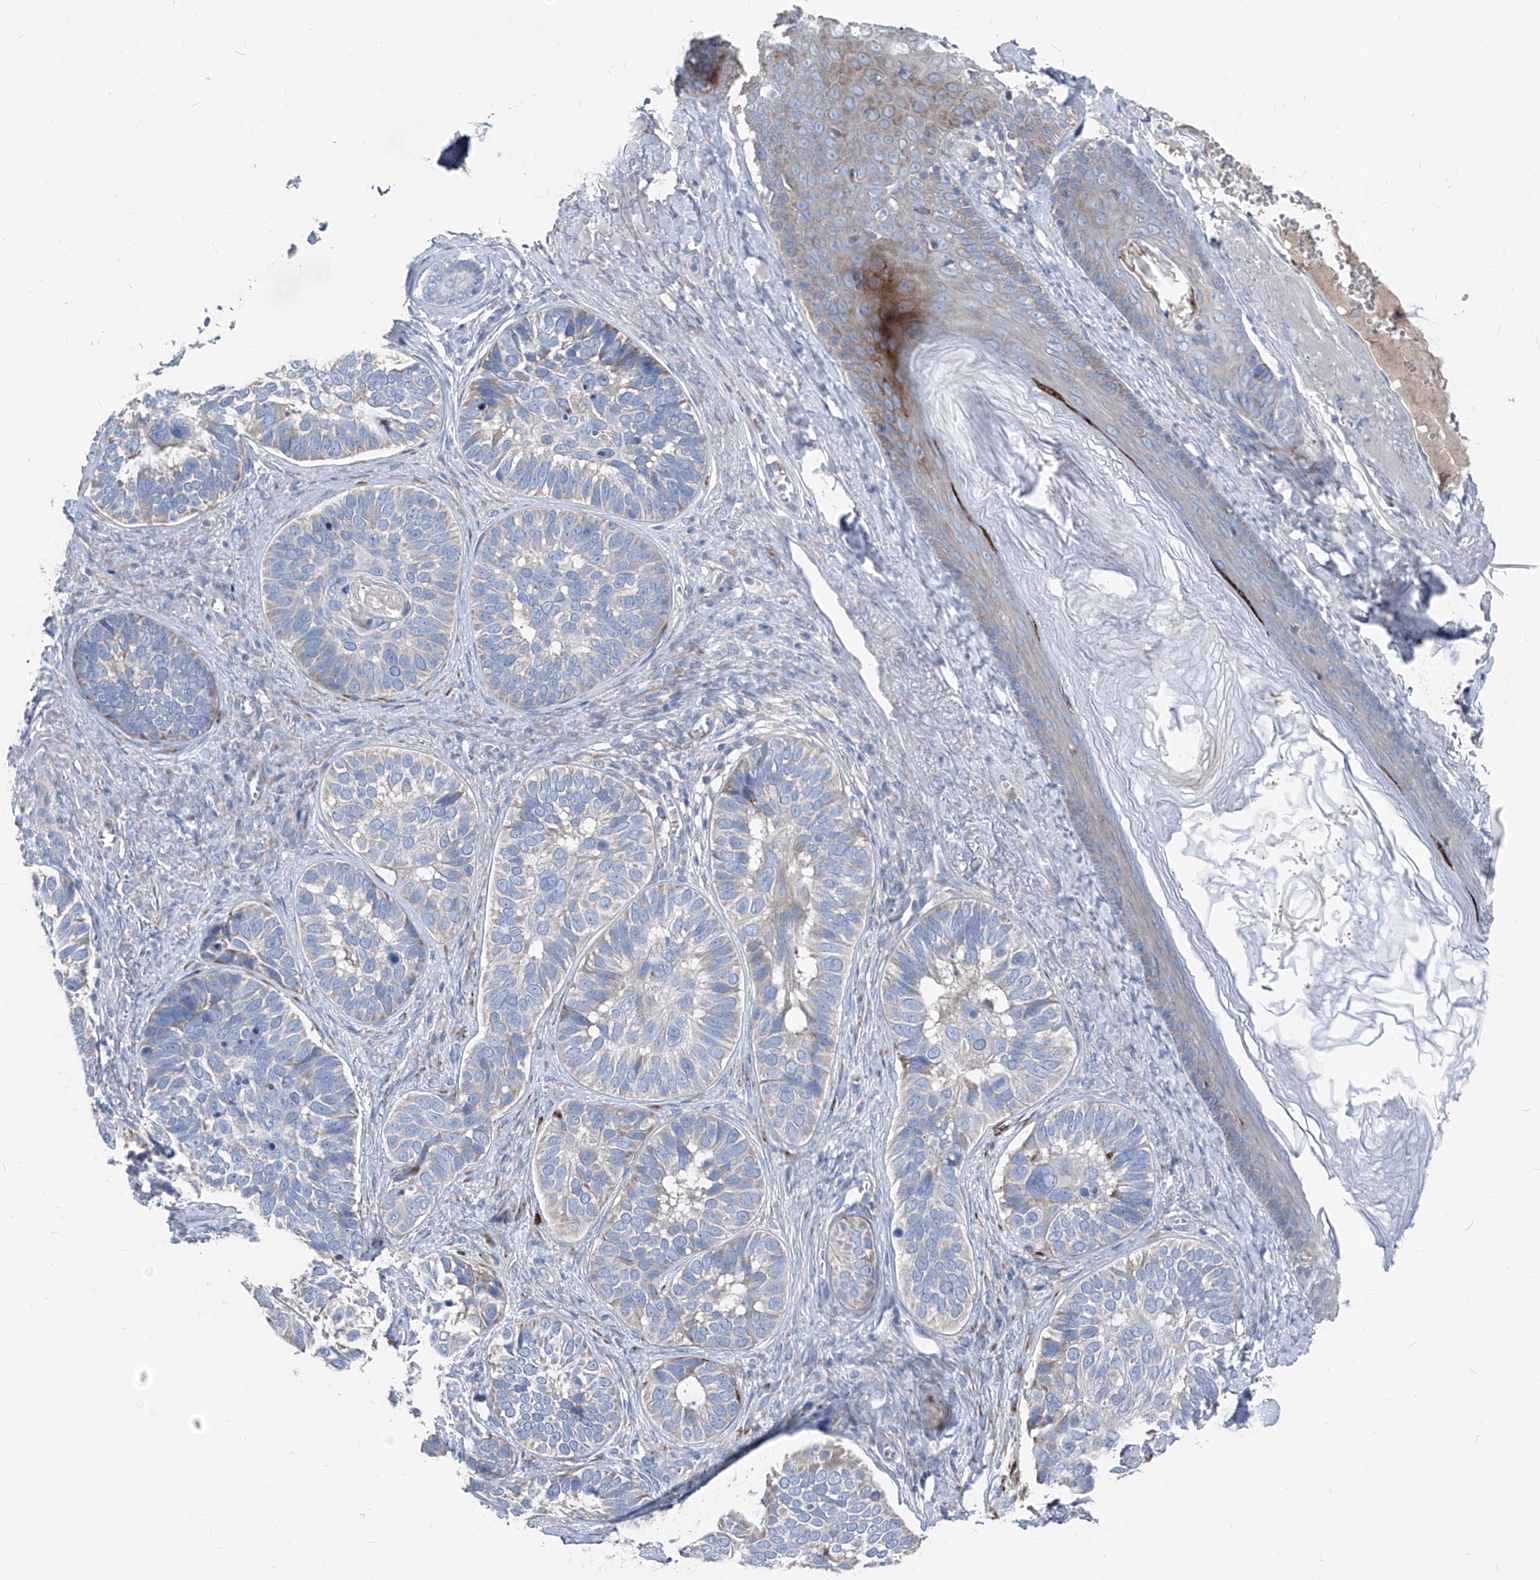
{"staining": {"intensity": "negative", "quantity": "none", "location": "none"}, "tissue": "skin cancer", "cell_type": "Tumor cells", "image_type": "cancer", "snomed": [{"axis": "morphology", "description": "Basal cell carcinoma"}, {"axis": "topography", "description": "Skin"}], "caption": "An immunohistochemistry photomicrograph of skin cancer (basal cell carcinoma) is shown. There is no staining in tumor cells of skin cancer (basal cell carcinoma). (DAB immunohistochemistry, high magnification).", "gene": "IFI27", "patient": {"sex": "male", "age": 62}}